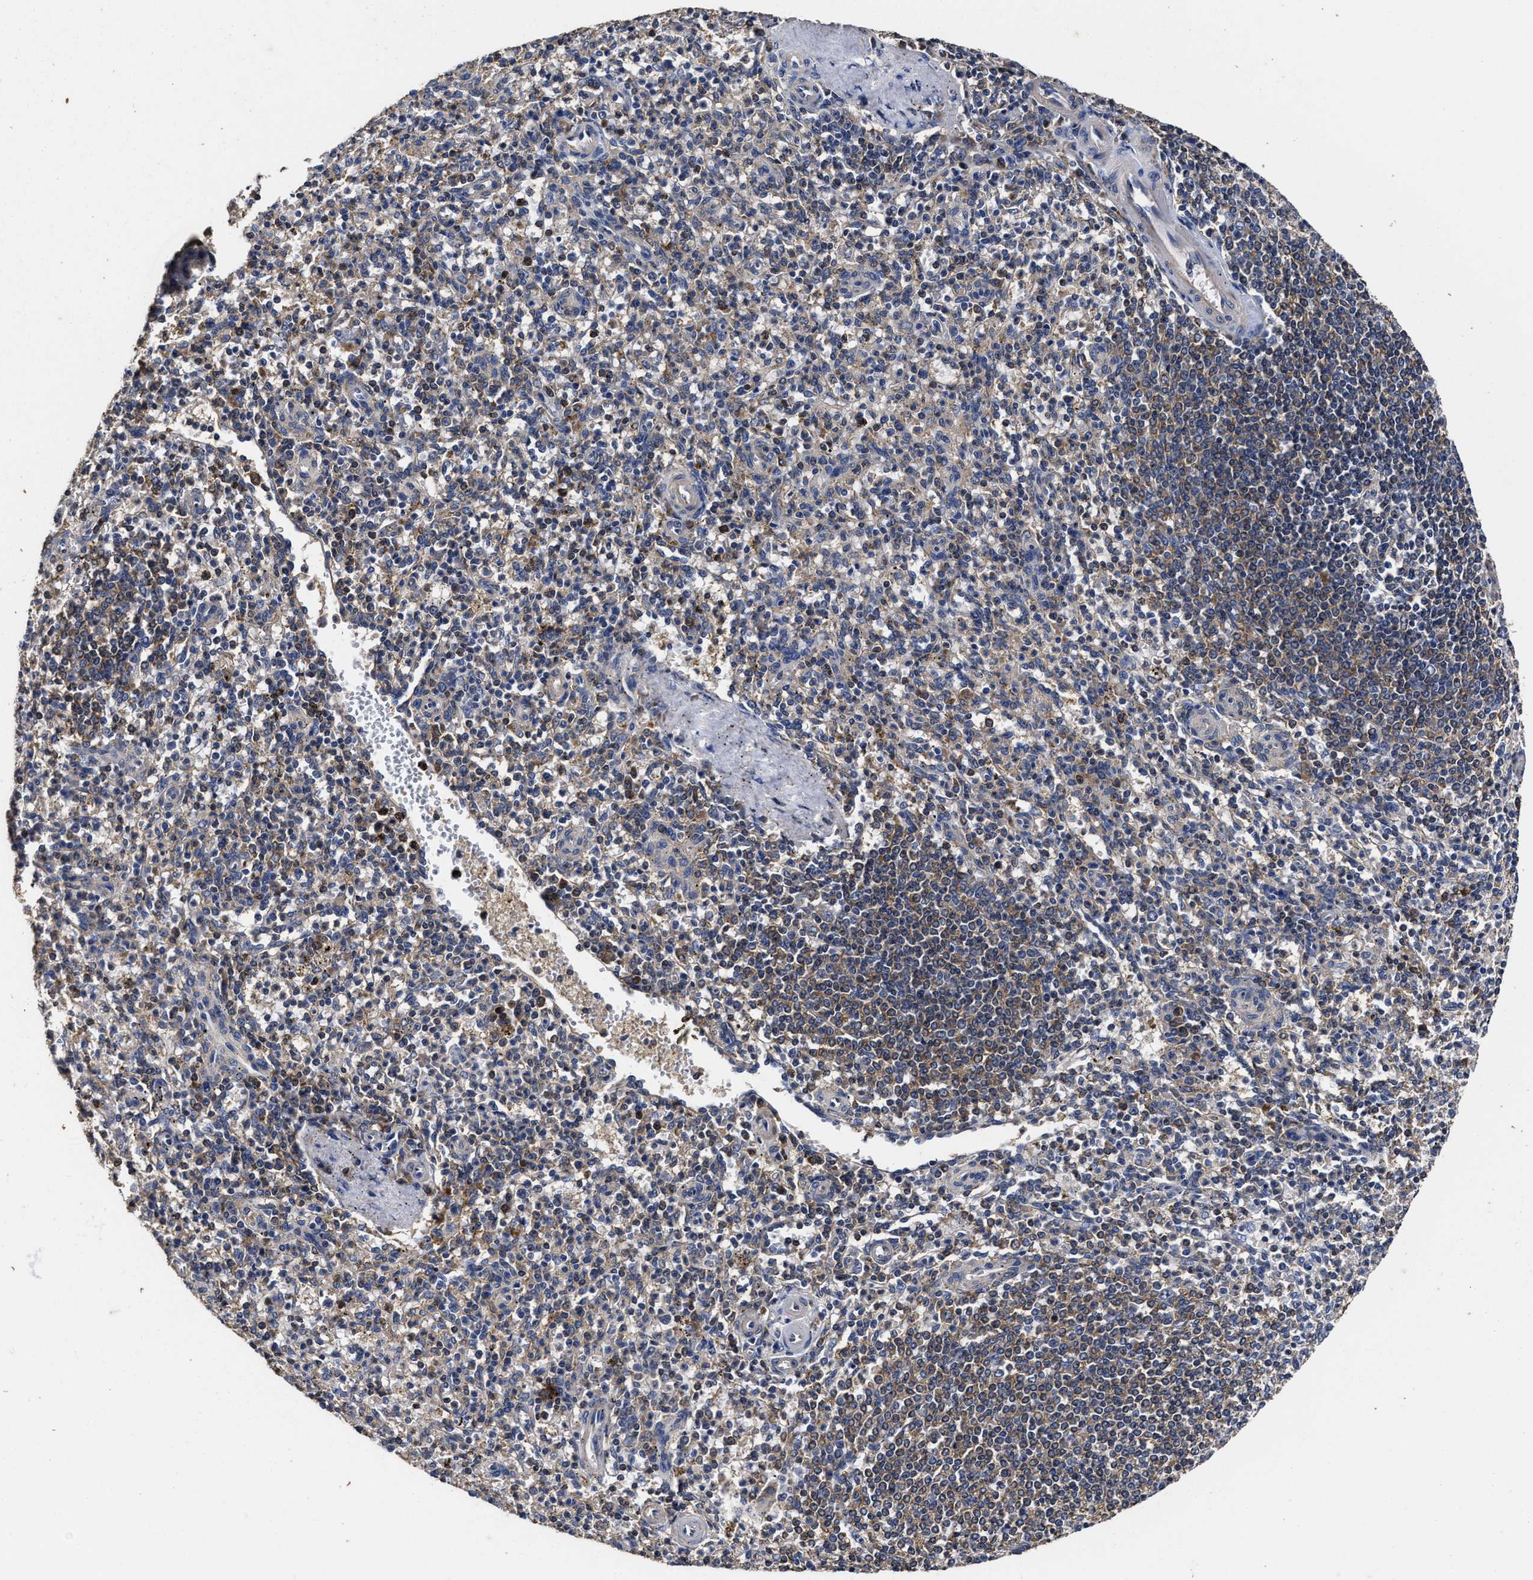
{"staining": {"intensity": "moderate", "quantity": "<25%", "location": "cytoplasmic/membranous"}, "tissue": "spleen", "cell_type": "Cells in red pulp", "image_type": "normal", "snomed": [{"axis": "morphology", "description": "Normal tissue, NOS"}, {"axis": "topography", "description": "Spleen"}], "caption": "Protein analysis of benign spleen exhibits moderate cytoplasmic/membranous expression in approximately <25% of cells in red pulp. Nuclei are stained in blue.", "gene": "AVEN", "patient": {"sex": "male", "age": 72}}